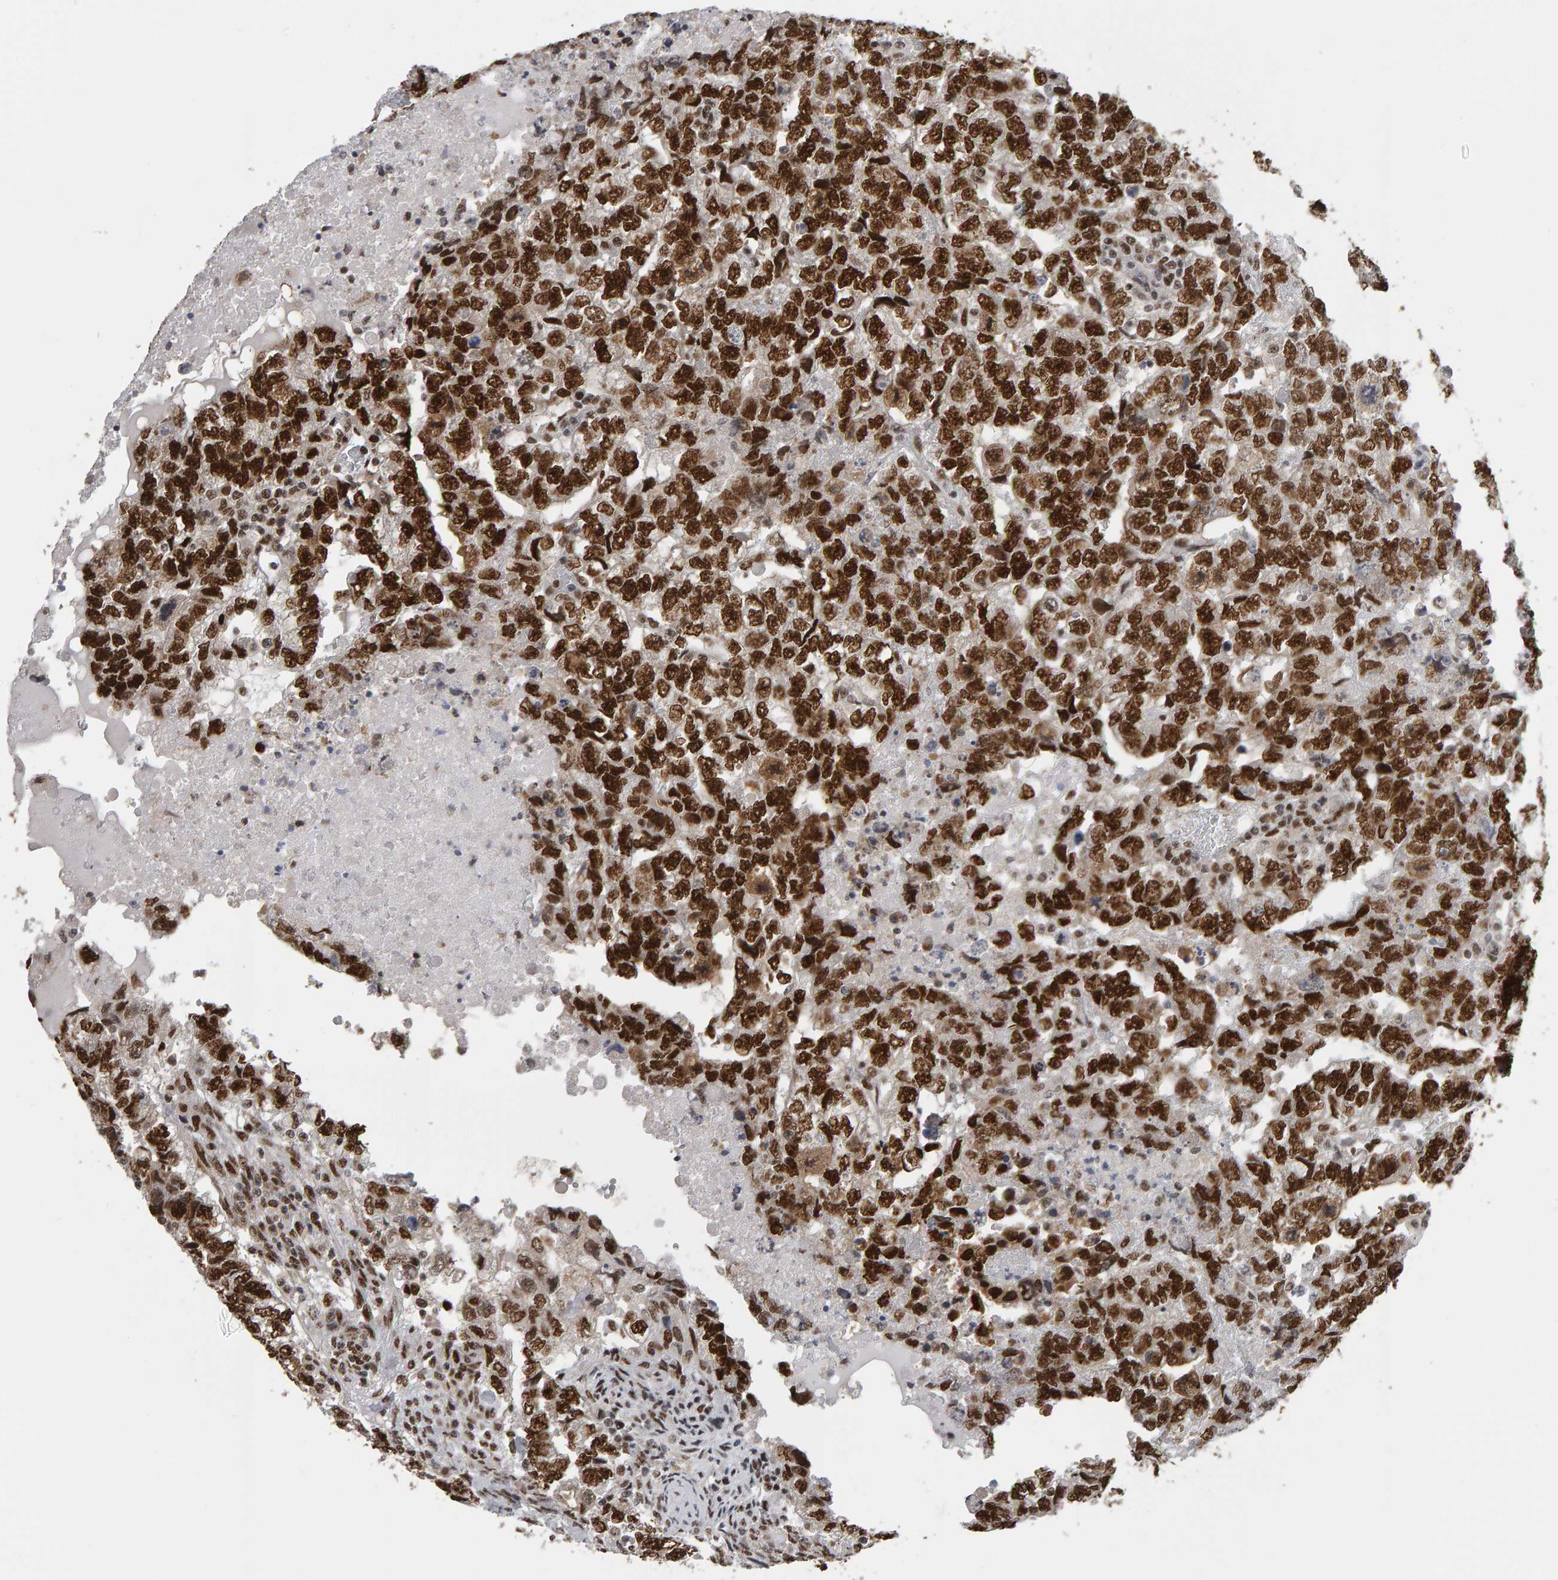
{"staining": {"intensity": "strong", "quantity": ">75%", "location": "nuclear"}, "tissue": "testis cancer", "cell_type": "Tumor cells", "image_type": "cancer", "snomed": [{"axis": "morphology", "description": "Carcinoma, Embryonal, NOS"}, {"axis": "topography", "description": "Testis"}], "caption": "The immunohistochemical stain highlights strong nuclear expression in tumor cells of testis cancer tissue.", "gene": "ATF7IP", "patient": {"sex": "male", "age": 36}}